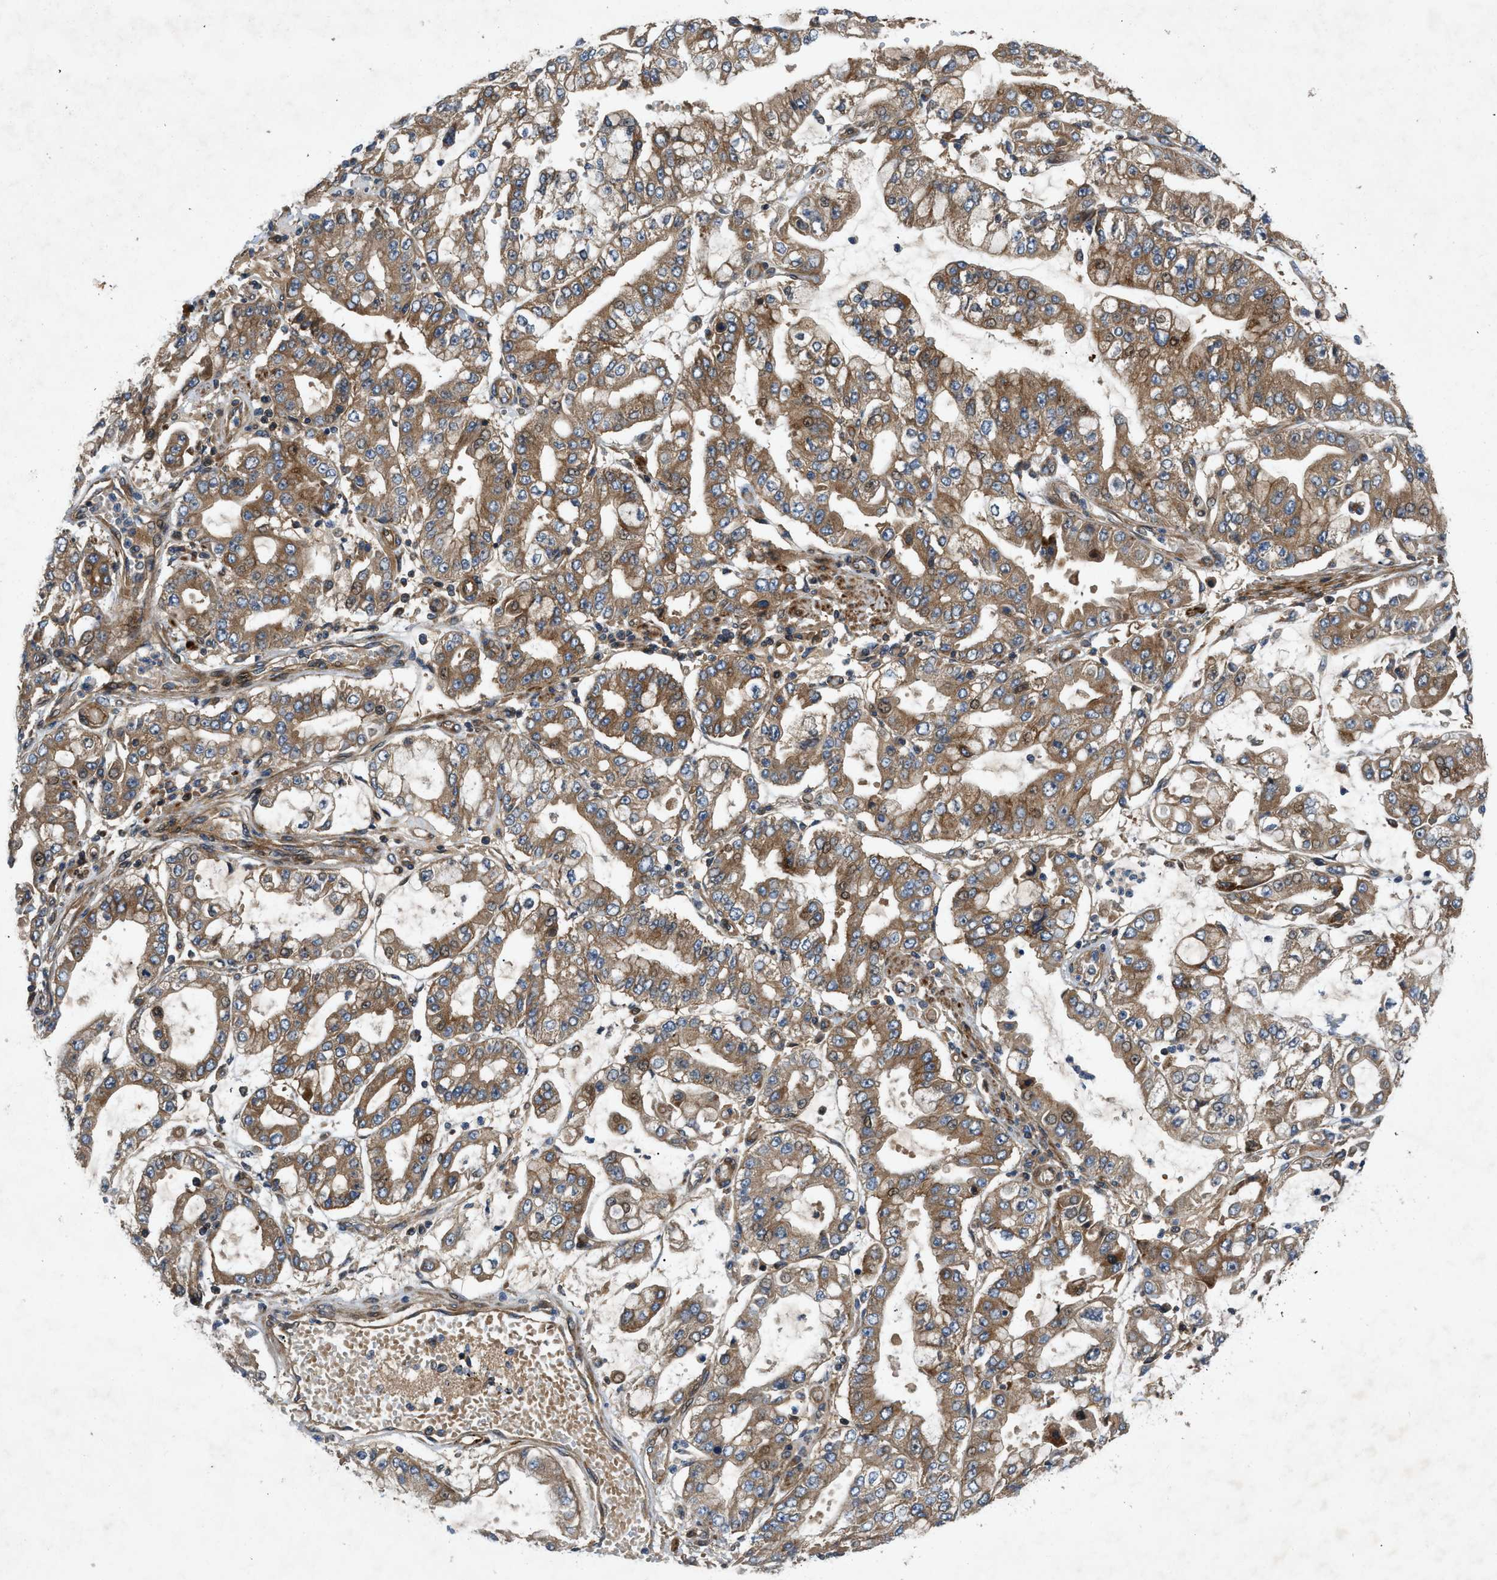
{"staining": {"intensity": "moderate", "quantity": ">75%", "location": "cytoplasmic/membranous"}, "tissue": "stomach cancer", "cell_type": "Tumor cells", "image_type": "cancer", "snomed": [{"axis": "morphology", "description": "Adenocarcinoma, NOS"}, {"axis": "topography", "description": "Stomach"}], "caption": "Protein expression analysis of human stomach cancer reveals moderate cytoplasmic/membranous expression in approximately >75% of tumor cells.", "gene": "CNNM3", "patient": {"sex": "male", "age": 76}}